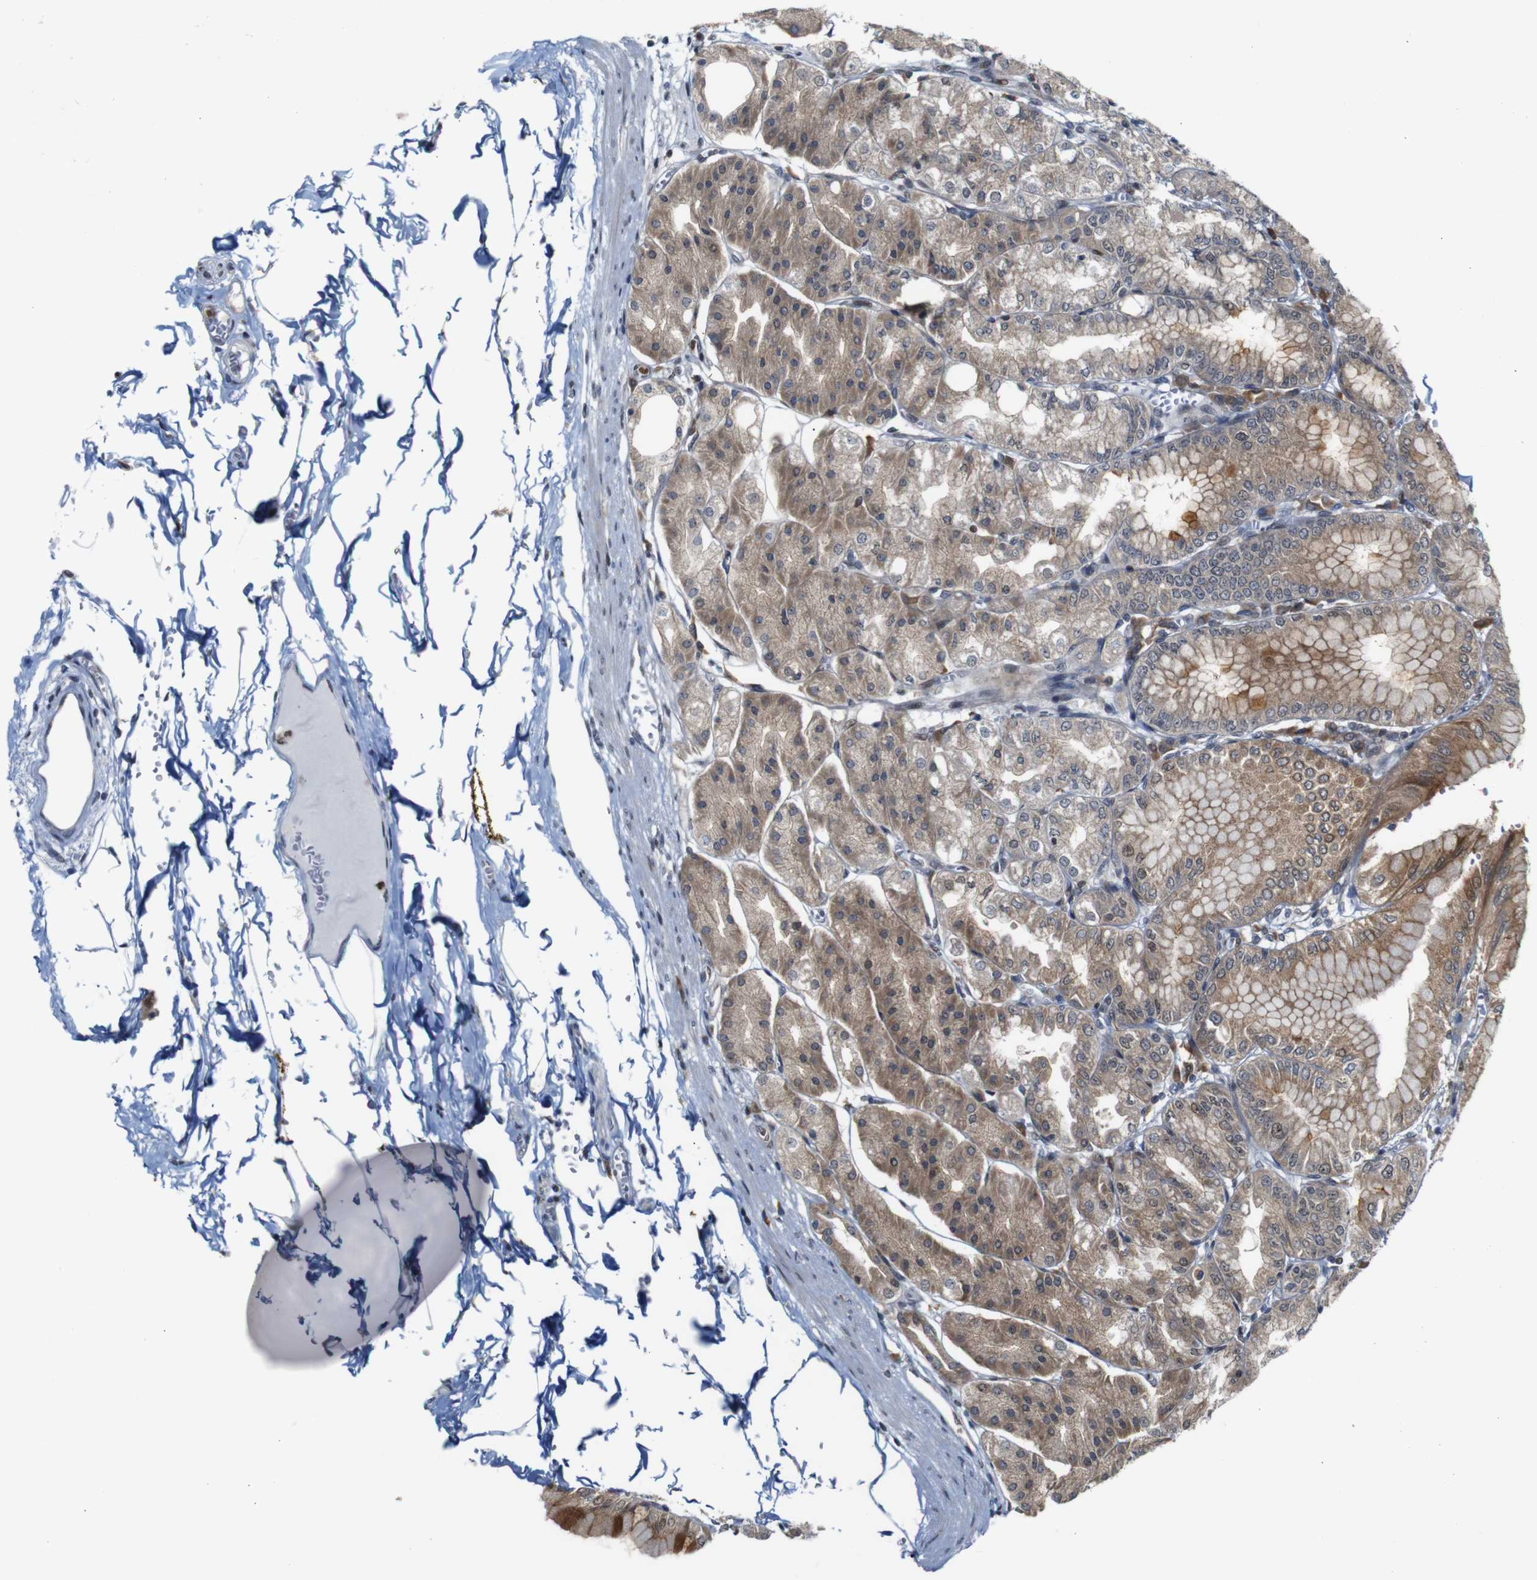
{"staining": {"intensity": "strong", "quantity": "25%-75%", "location": "cytoplasmic/membranous"}, "tissue": "stomach", "cell_type": "Glandular cells", "image_type": "normal", "snomed": [{"axis": "morphology", "description": "Normal tissue, NOS"}, {"axis": "topography", "description": "Stomach, lower"}], "caption": "DAB (3,3'-diaminobenzidine) immunohistochemical staining of normal human stomach demonstrates strong cytoplasmic/membranous protein positivity in about 25%-75% of glandular cells.", "gene": "PTPN1", "patient": {"sex": "male", "age": 71}}